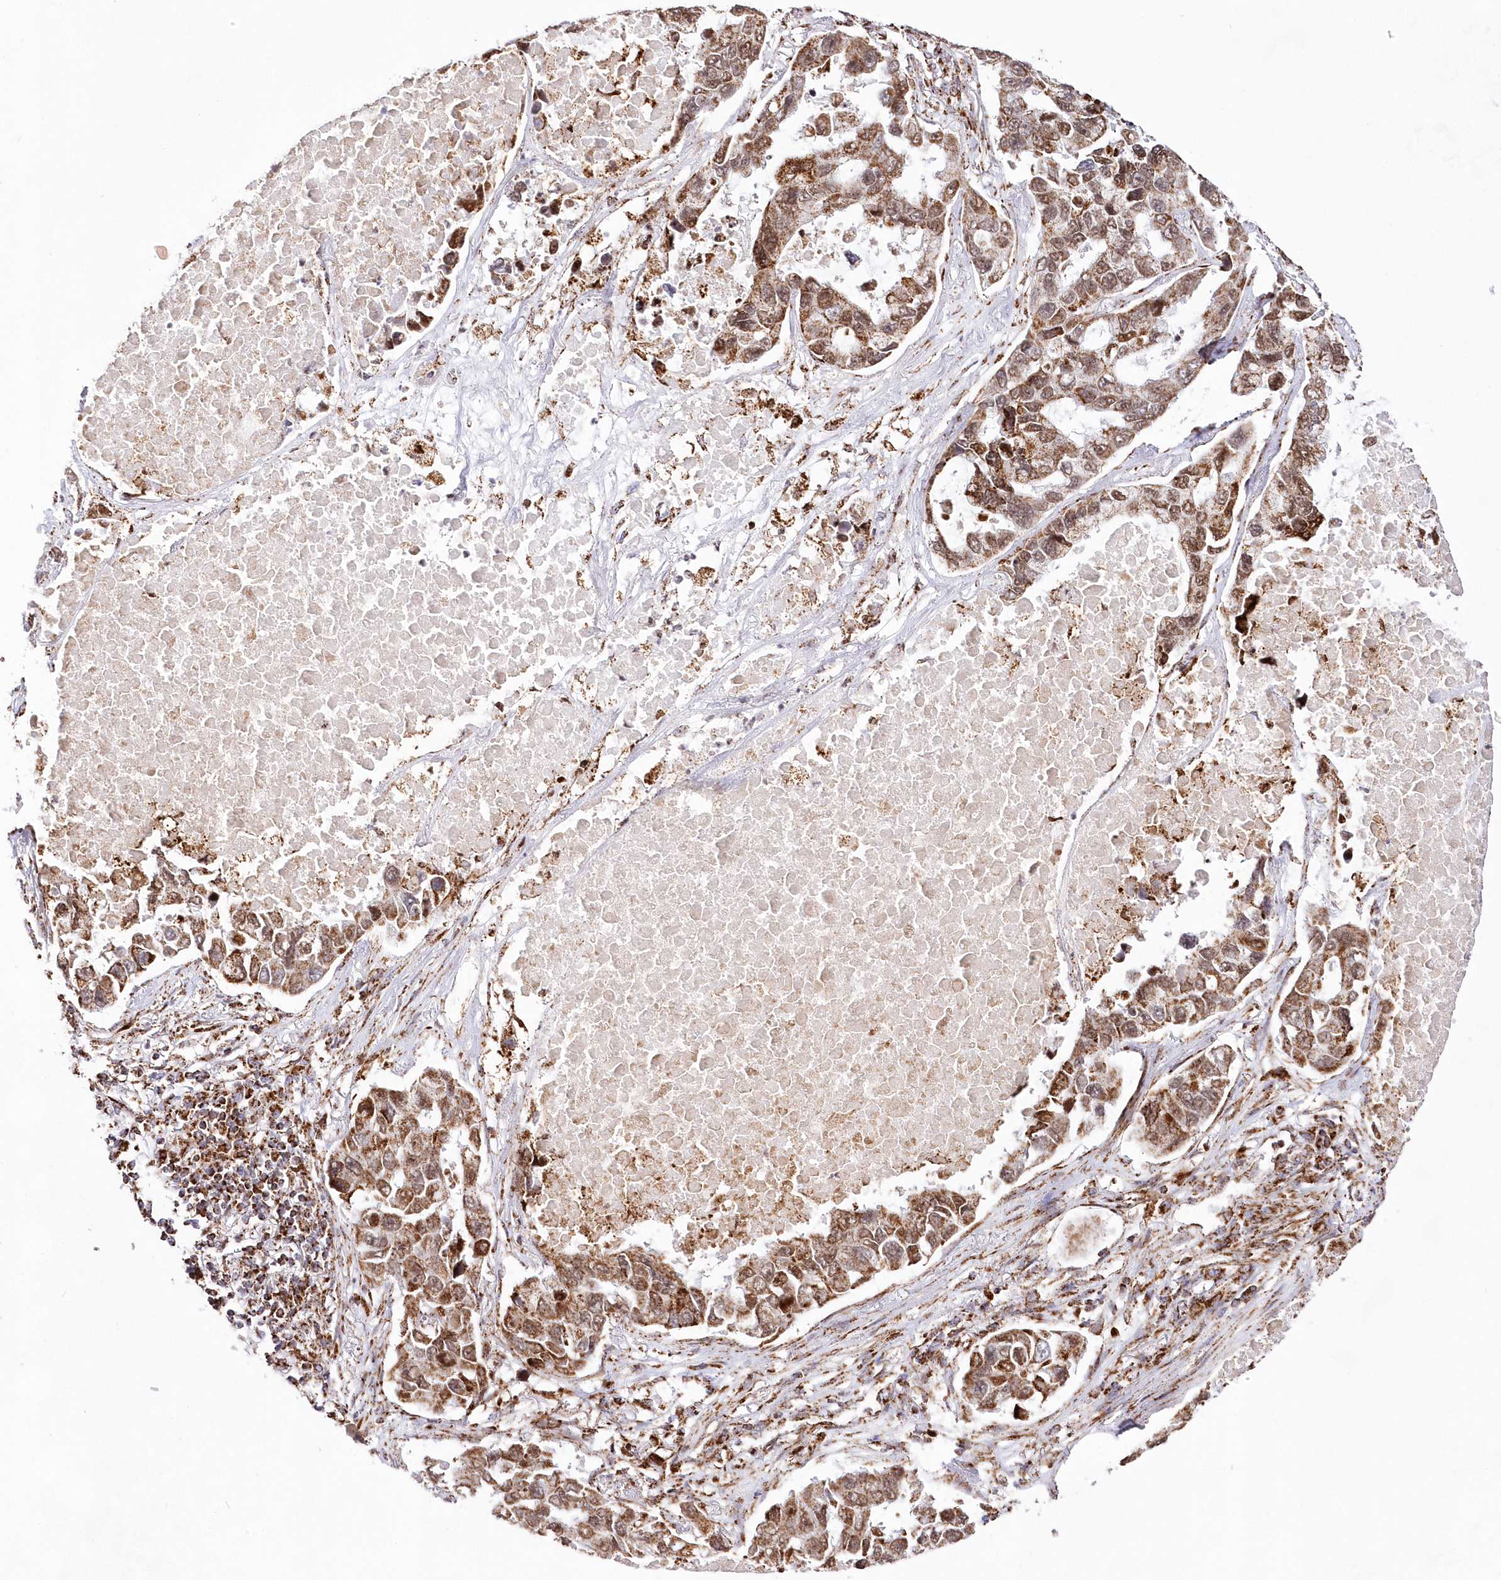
{"staining": {"intensity": "moderate", "quantity": ">75%", "location": "cytoplasmic/membranous"}, "tissue": "lung cancer", "cell_type": "Tumor cells", "image_type": "cancer", "snomed": [{"axis": "morphology", "description": "Adenocarcinoma, NOS"}, {"axis": "topography", "description": "Lung"}], "caption": "Tumor cells show medium levels of moderate cytoplasmic/membranous expression in about >75% of cells in human adenocarcinoma (lung). The protein is shown in brown color, while the nuclei are stained blue.", "gene": "HADHB", "patient": {"sex": "male", "age": 64}}